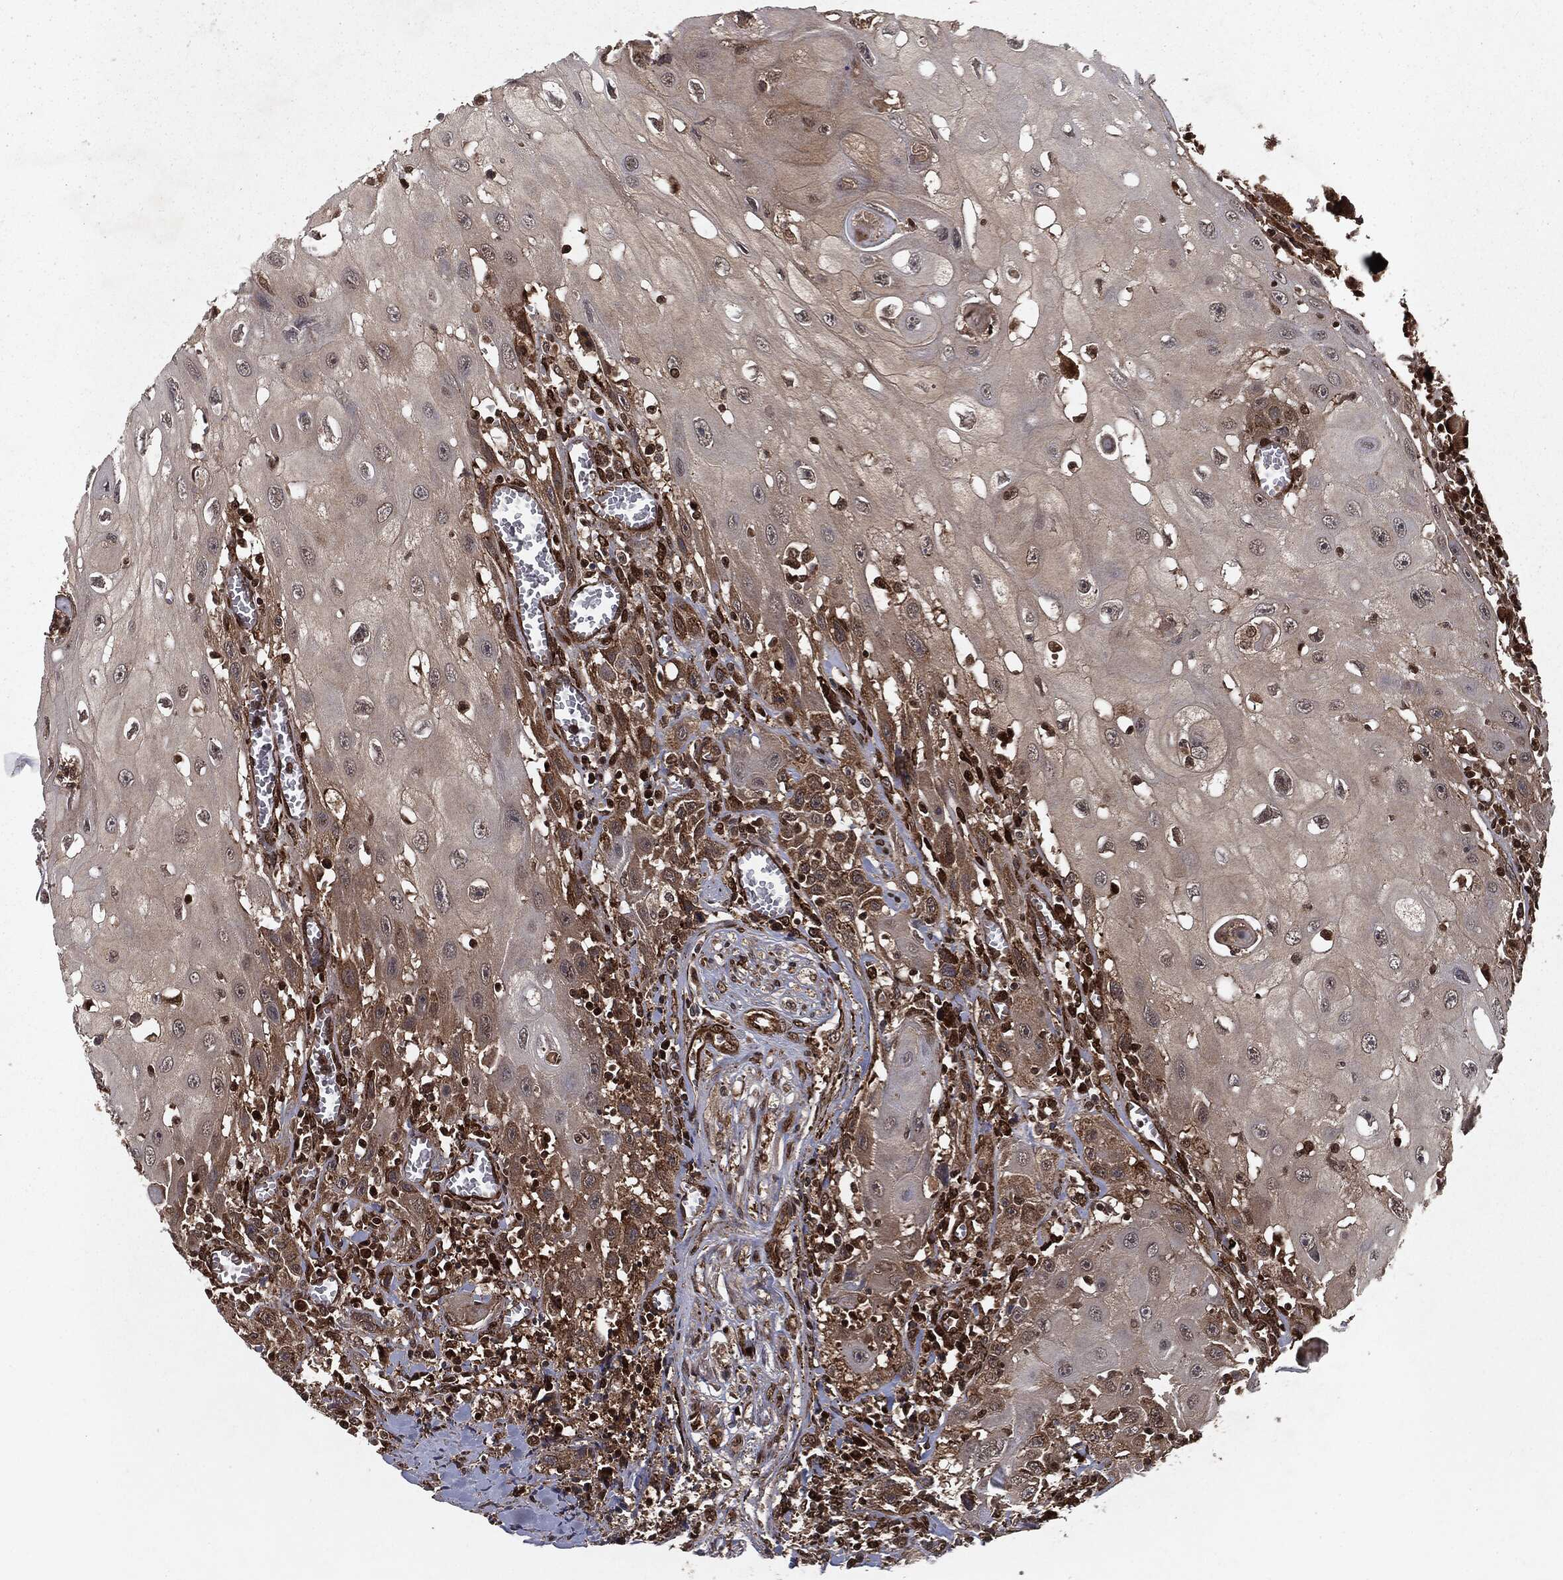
{"staining": {"intensity": "moderate", "quantity": "<25%", "location": "cytoplasmic/membranous"}, "tissue": "head and neck cancer", "cell_type": "Tumor cells", "image_type": "cancer", "snomed": [{"axis": "morphology", "description": "Normal tissue, NOS"}, {"axis": "morphology", "description": "Squamous cell carcinoma, NOS"}, {"axis": "topography", "description": "Oral tissue"}, {"axis": "topography", "description": "Head-Neck"}], "caption": "There is low levels of moderate cytoplasmic/membranous positivity in tumor cells of squamous cell carcinoma (head and neck), as demonstrated by immunohistochemical staining (brown color).", "gene": "RANBP9", "patient": {"sex": "male", "age": 71}}